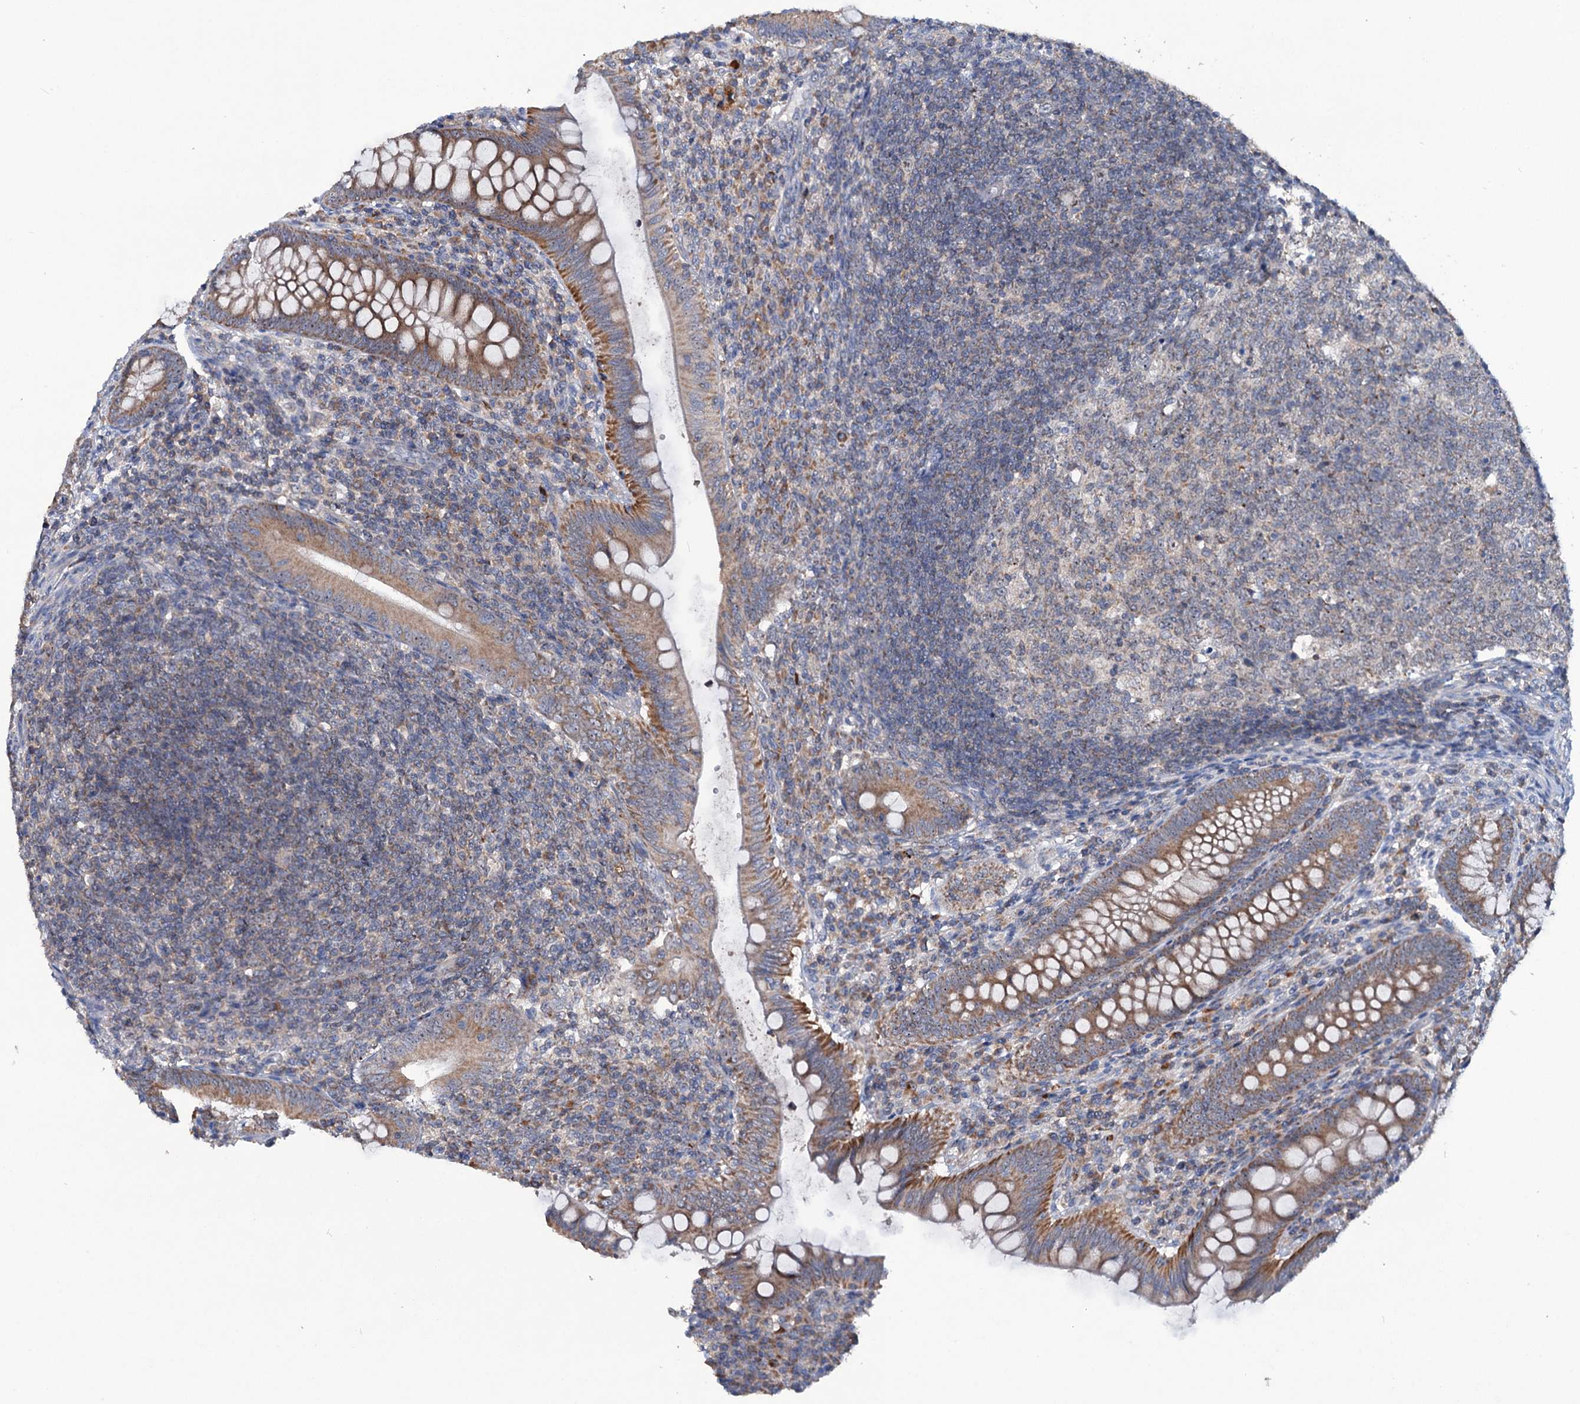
{"staining": {"intensity": "moderate", "quantity": ">75%", "location": "cytoplasmic/membranous"}, "tissue": "appendix", "cell_type": "Glandular cells", "image_type": "normal", "snomed": [{"axis": "morphology", "description": "Normal tissue, NOS"}, {"axis": "topography", "description": "Appendix"}], "caption": "DAB immunohistochemical staining of benign human appendix demonstrates moderate cytoplasmic/membranous protein positivity in approximately >75% of glandular cells.", "gene": "HTR3B", "patient": {"sex": "male", "age": 14}}